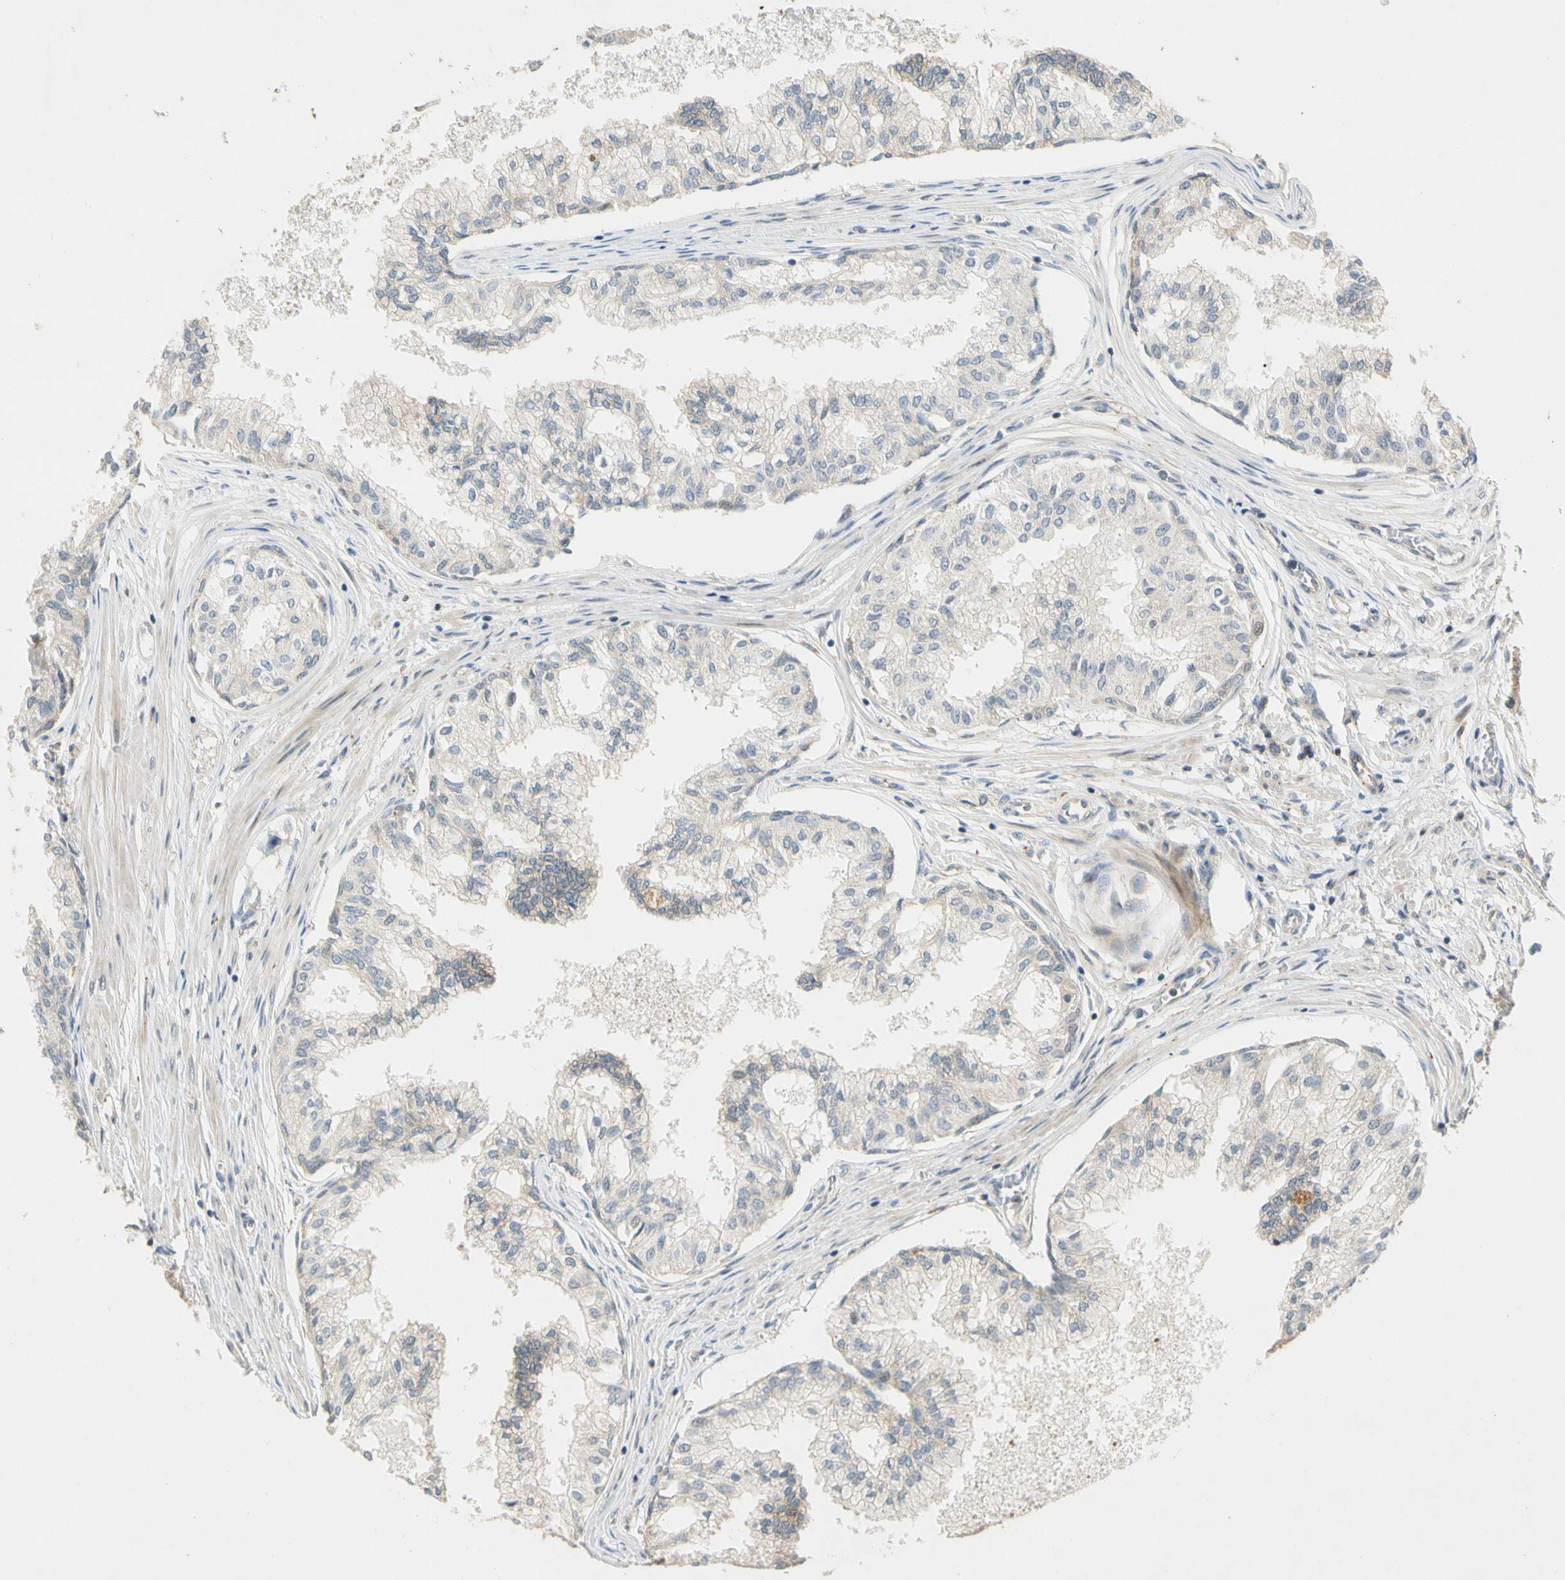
{"staining": {"intensity": "weak", "quantity": ">75%", "location": "cytoplasmic/membranous"}, "tissue": "prostate", "cell_type": "Glandular cells", "image_type": "normal", "snomed": [{"axis": "morphology", "description": "Normal tissue, NOS"}, {"axis": "topography", "description": "Prostate"}, {"axis": "topography", "description": "Seminal veicle"}], "caption": "A brown stain highlights weak cytoplasmic/membranous positivity of a protein in glandular cells of normal prostate. (Stains: DAB in brown, nuclei in blue, Microscopy: brightfield microscopy at high magnification).", "gene": "GATD1", "patient": {"sex": "male", "age": 60}}